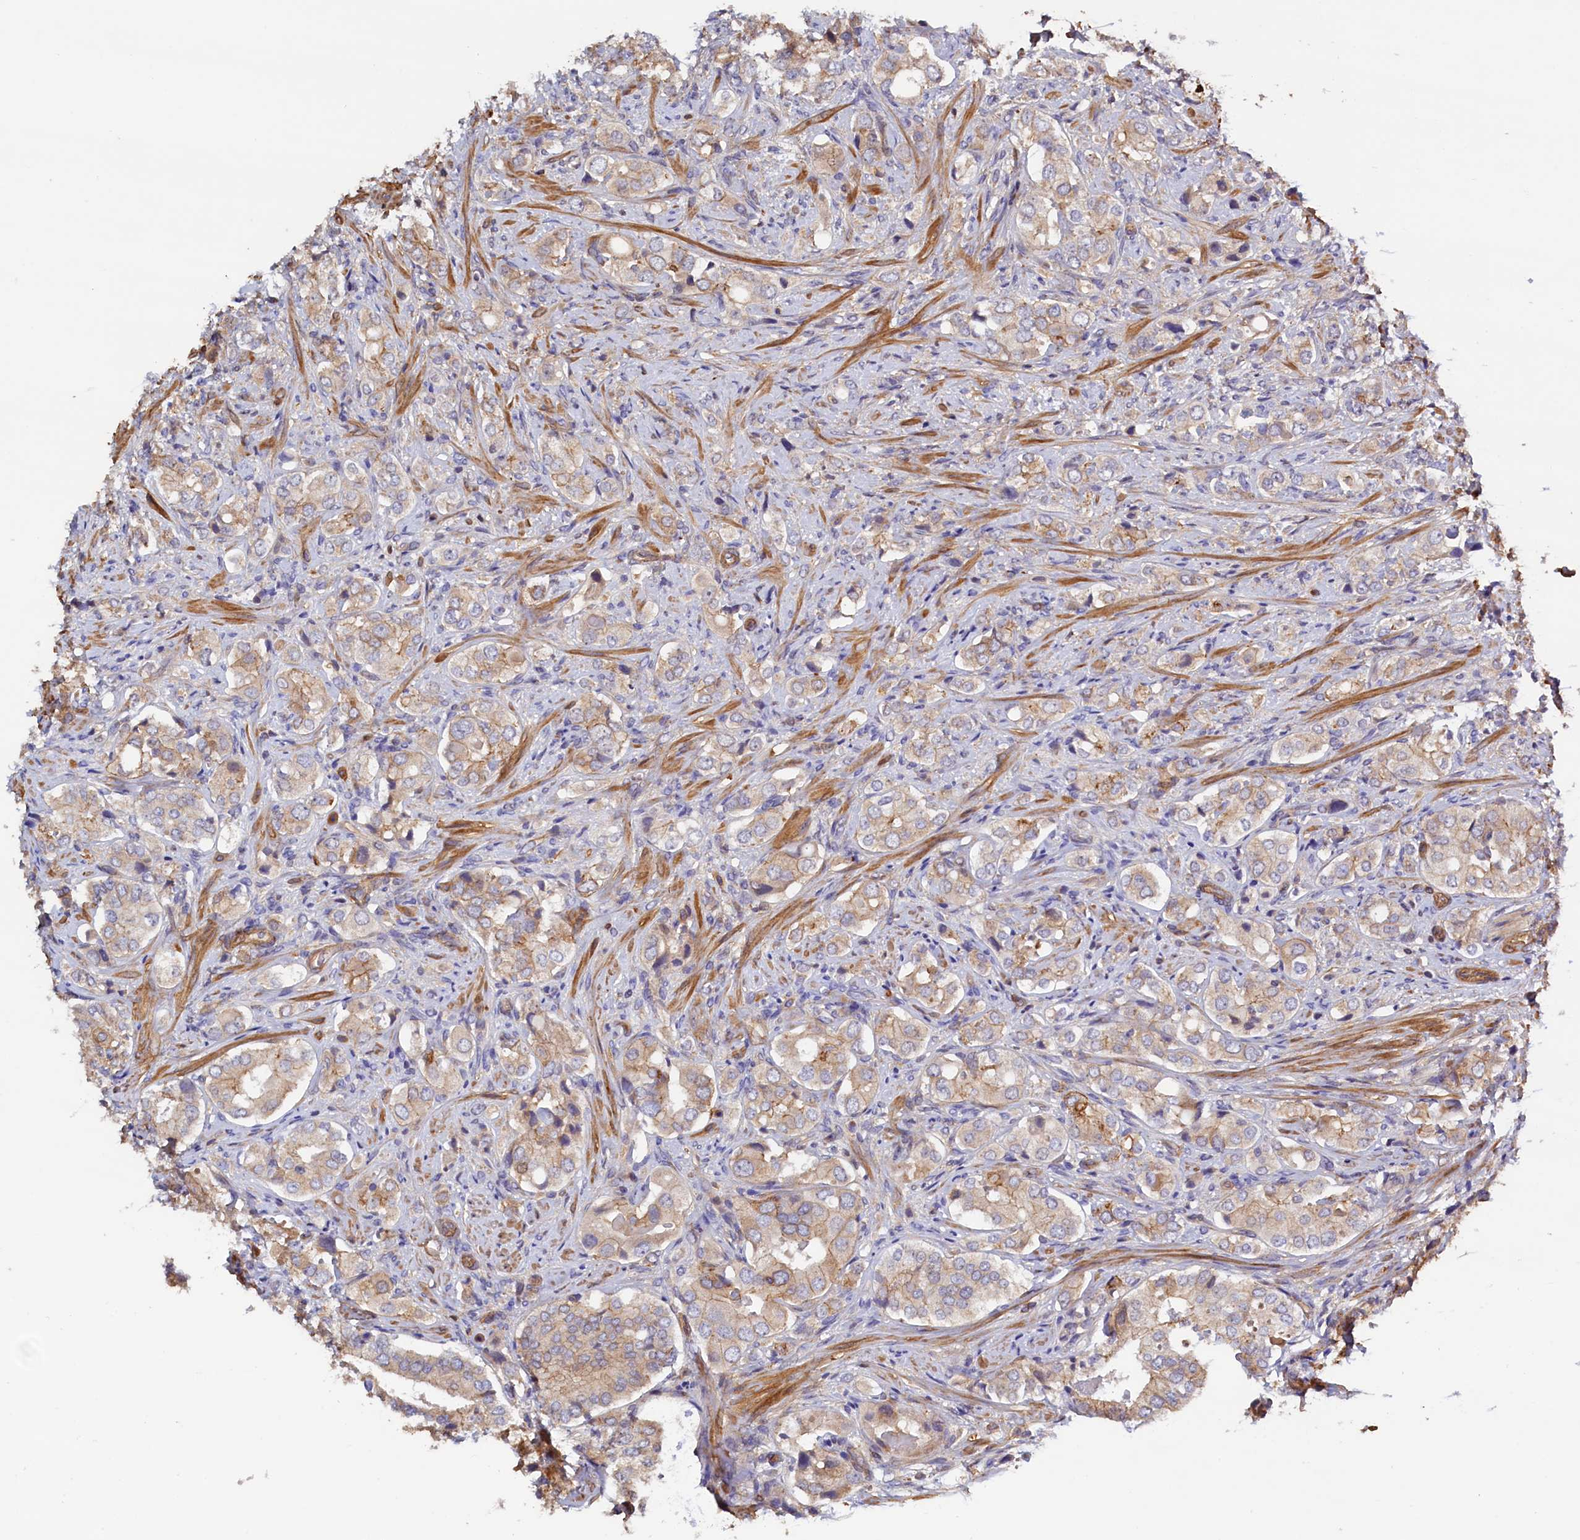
{"staining": {"intensity": "weak", "quantity": "25%-75%", "location": "cytoplasmic/membranous"}, "tissue": "prostate cancer", "cell_type": "Tumor cells", "image_type": "cancer", "snomed": [{"axis": "morphology", "description": "Adenocarcinoma, High grade"}, {"axis": "topography", "description": "Prostate"}], "caption": "Human prostate cancer (high-grade adenocarcinoma) stained with a protein marker demonstrates weak staining in tumor cells.", "gene": "DUOXA1", "patient": {"sex": "male", "age": 65}}